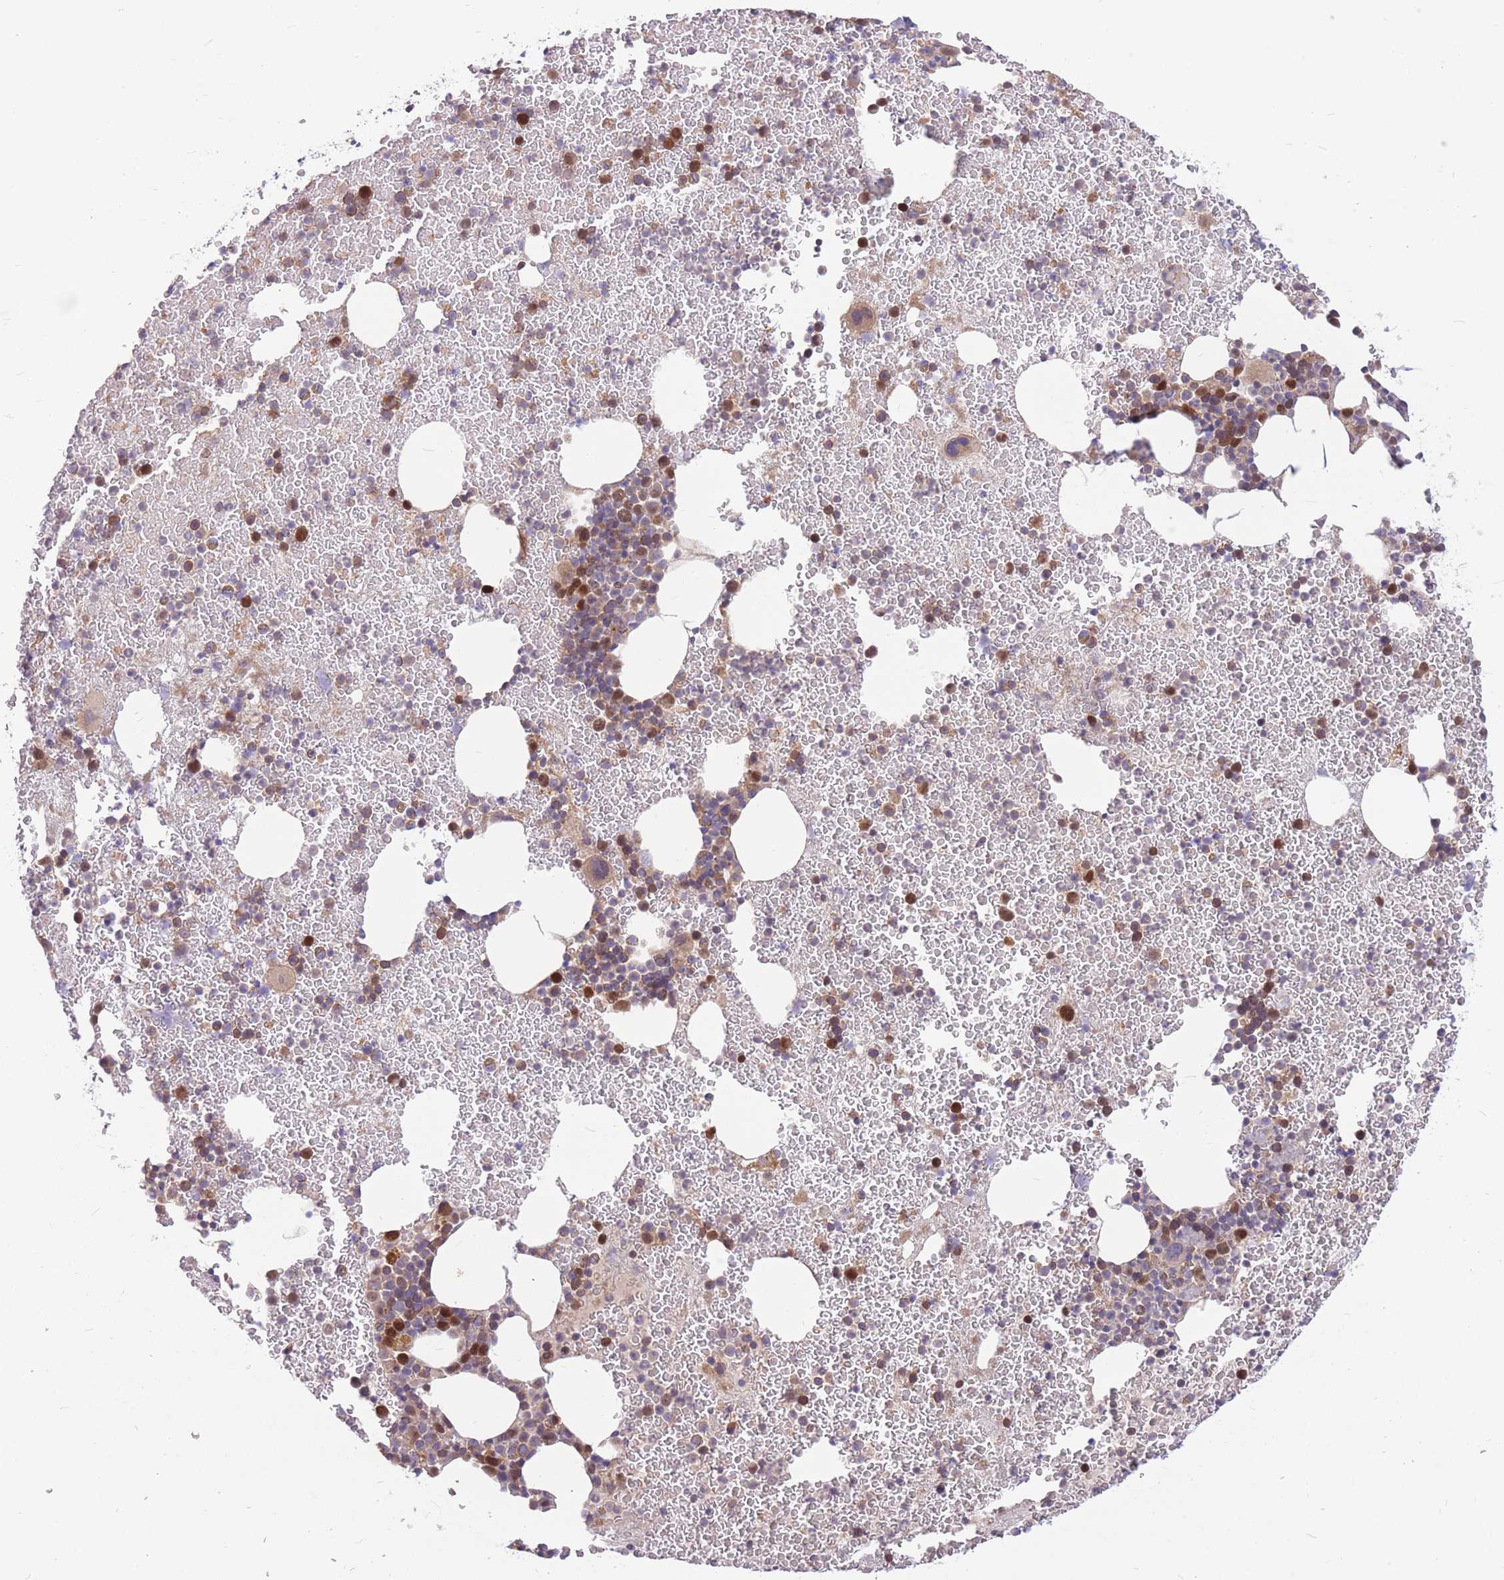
{"staining": {"intensity": "strong", "quantity": "<25%", "location": "cytoplasmic/membranous,nuclear"}, "tissue": "bone marrow", "cell_type": "Hematopoietic cells", "image_type": "normal", "snomed": [{"axis": "morphology", "description": "Normal tissue, NOS"}, {"axis": "topography", "description": "Bone marrow"}], "caption": "Bone marrow stained for a protein (brown) exhibits strong cytoplasmic/membranous,nuclear positive expression in approximately <25% of hematopoietic cells.", "gene": "GMNN", "patient": {"sex": "male", "age": 26}}